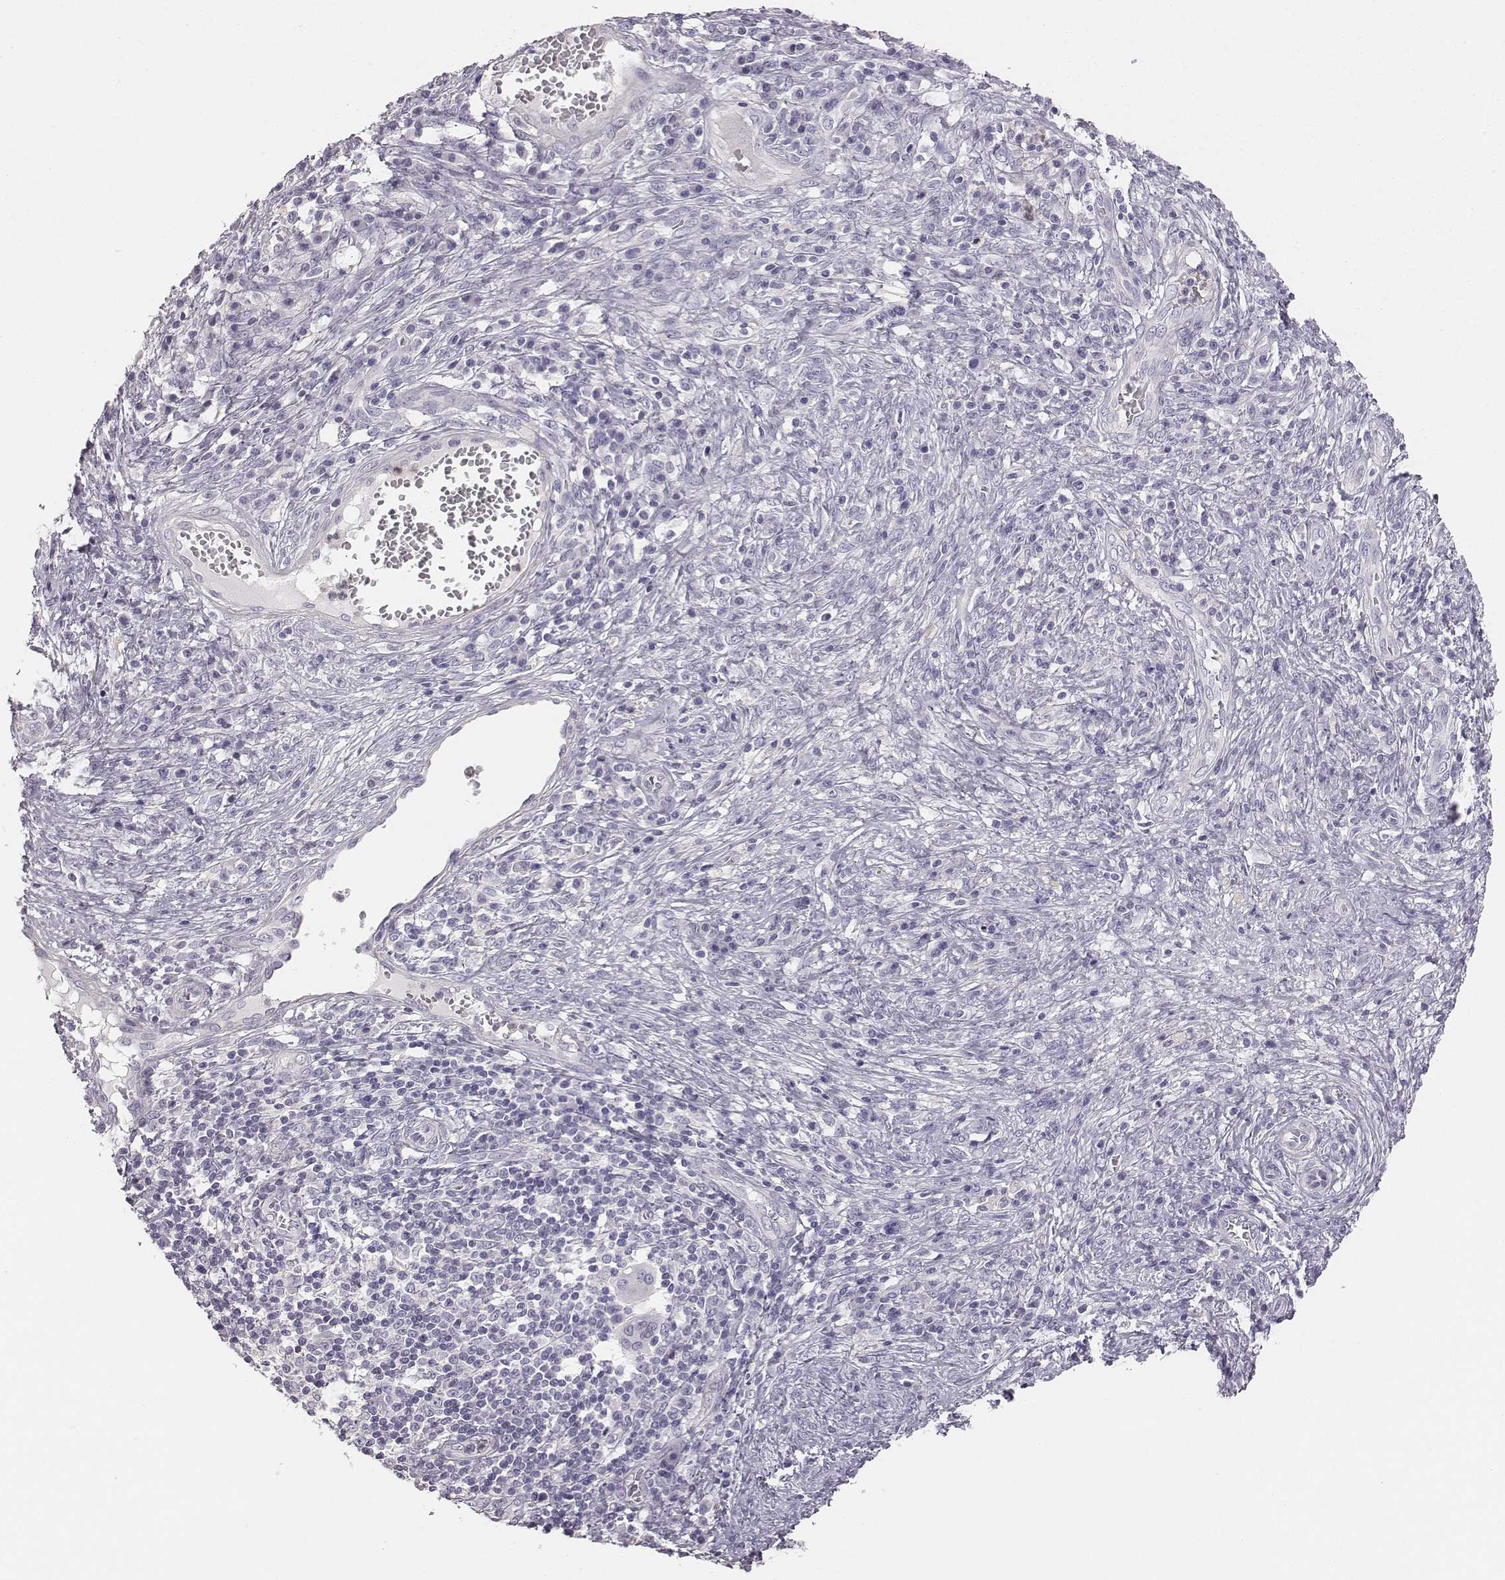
{"staining": {"intensity": "negative", "quantity": "none", "location": "none"}, "tissue": "cervical cancer", "cell_type": "Tumor cells", "image_type": "cancer", "snomed": [{"axis": "morphology", "description": "Squamous cell carcinoma, NOS"}, {"axis": "topography", "description": "Cervix"}], "caption": "DAB immunohistochemical staining of human cervical cancer (squamous cell carcinoma) displays no significant positivity in tumor cells.", "gene": "ADAM7", "patient": {"sex": "female", "age": 39}}